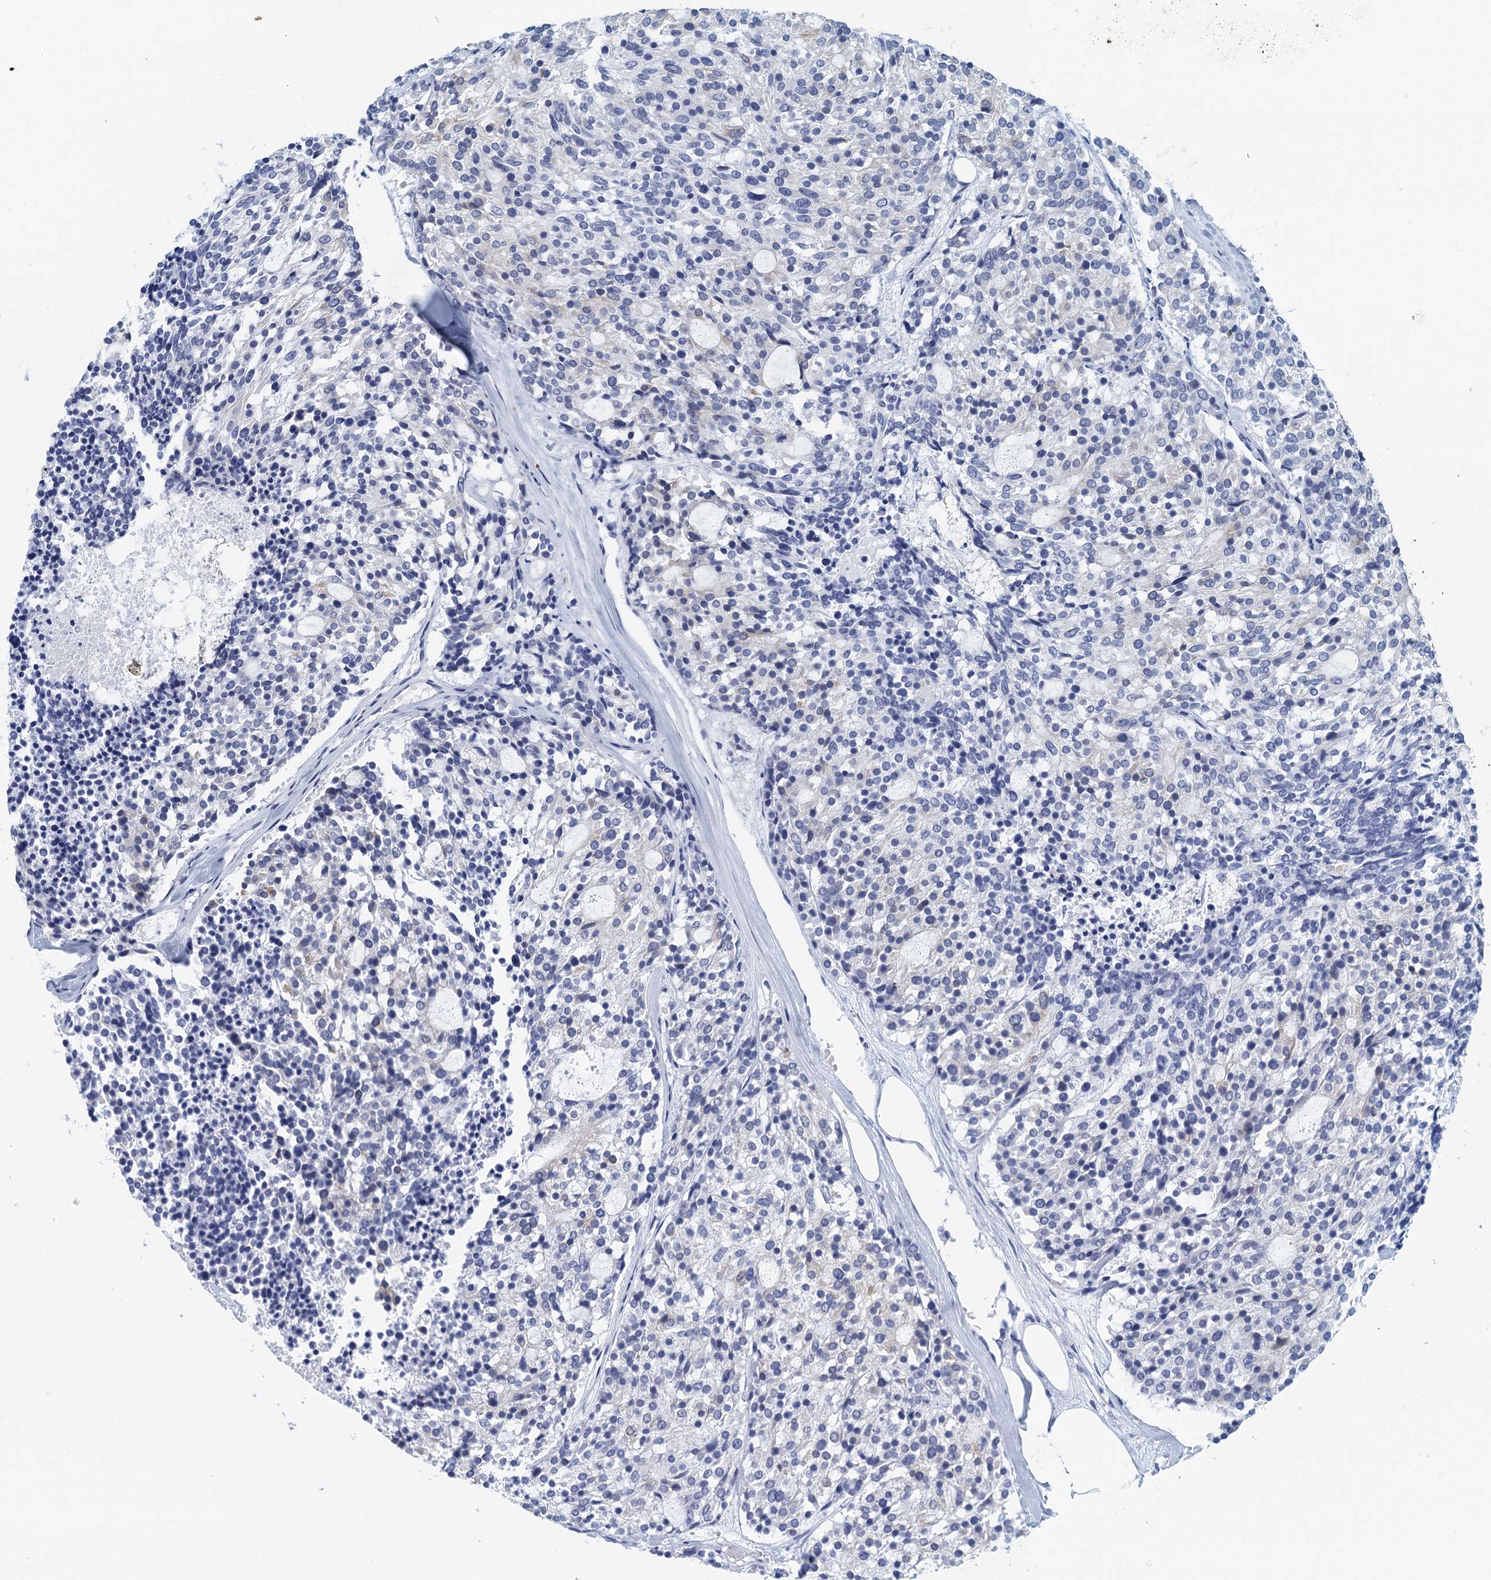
{"staining": {"intensity": "negative", "quantity": "none", "location": "none"}, "tissue": "carcinoid", "cell_type": "Tumor cells", "image_type": "cancer", "snomed": [{"axis": "morphology", "description": "Carcinoid, malignant, NOS"}, {"axis": "topography", "description": "Pancreas"}], "caption": "An image of malignant carcinoid stained for a protein exhibits no brown staining in tumor cells. The staining is performed using DAB brown chromogen with nuclei counter-stained in using hematoxylin.", "gene": "CYP51A1", "patient": {"sex": "female", "age": 54}}